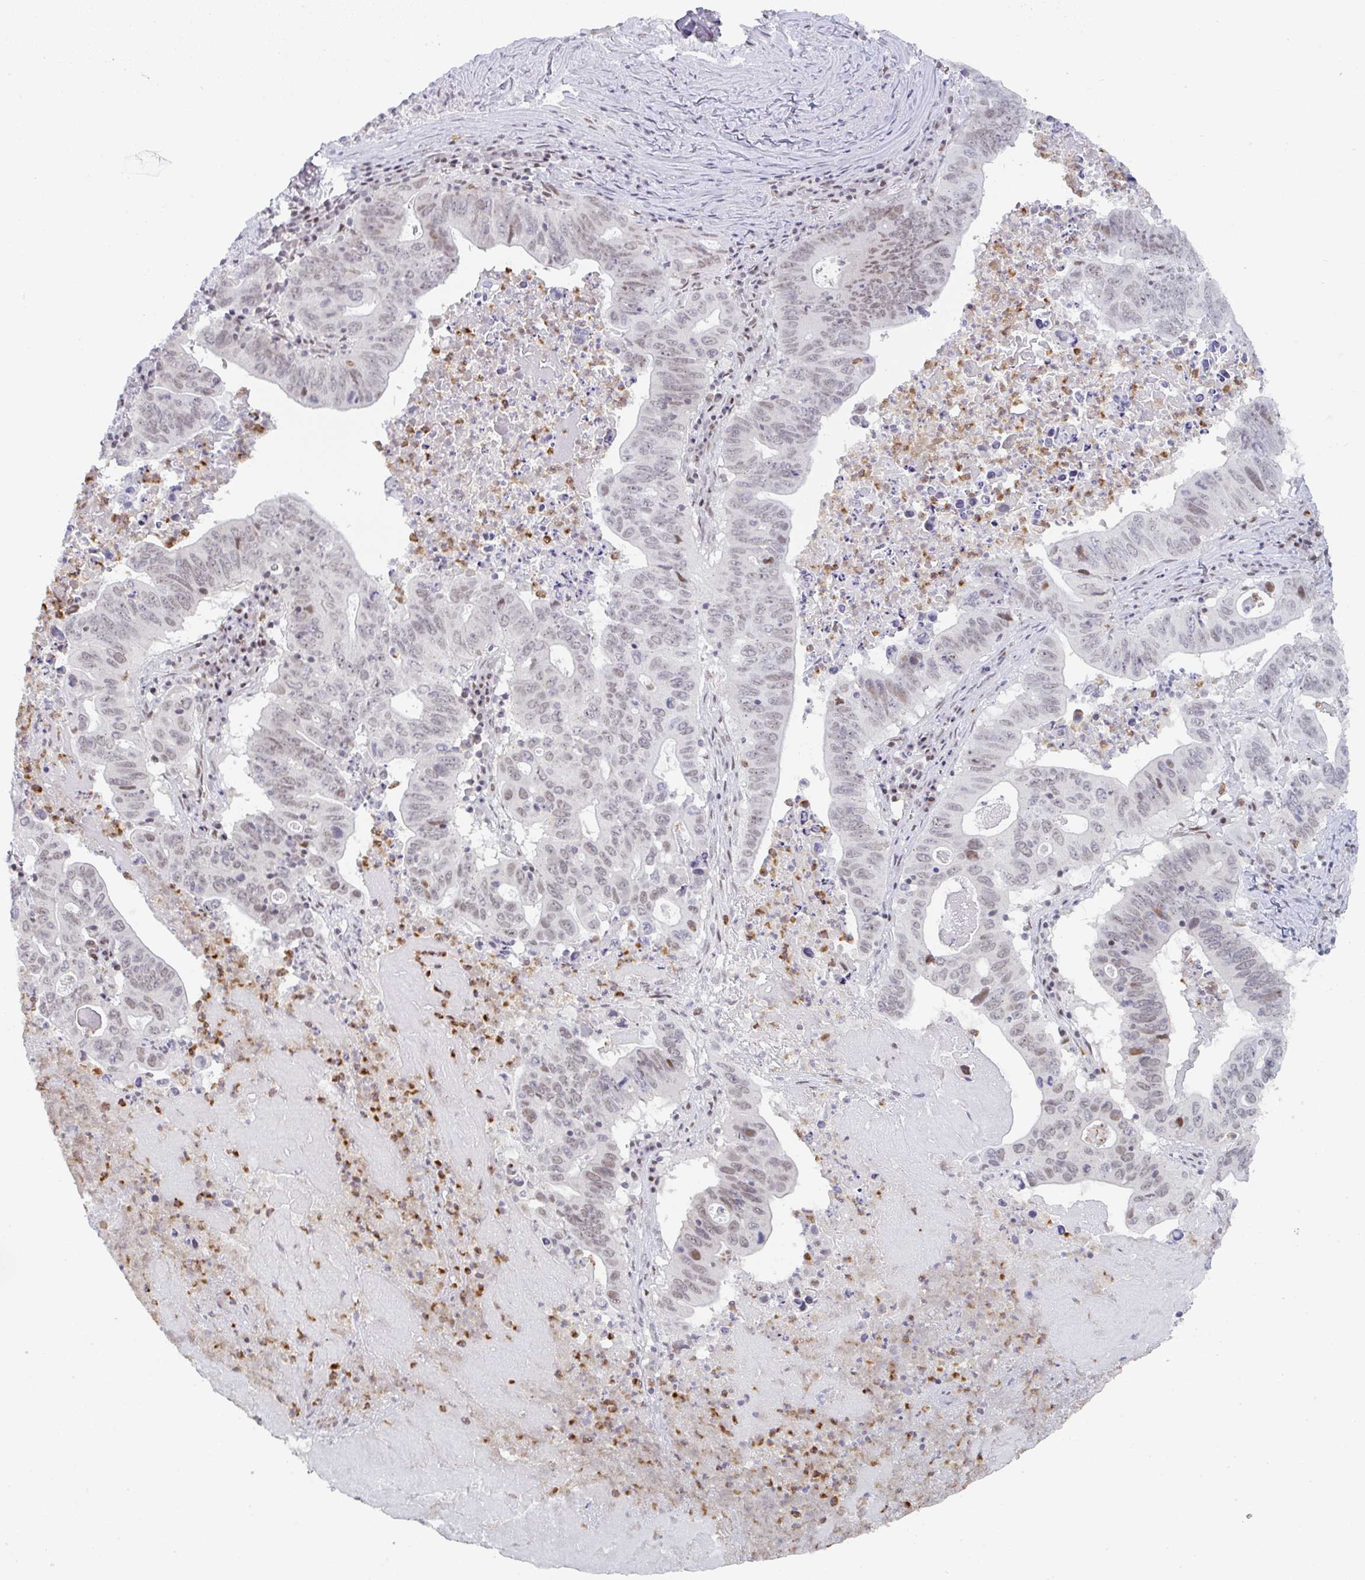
{"staining": {"intensity": "weak", "quantity": "25%-75%", "location": "nuclear"}, "tissue": "lung cancer", "cell_type": "Tumor cells", "image_type": "cancer", "snomed": [{"axis": "morphology", "description": "Adenocarcinoma, NOS"}, {"axis": "topography", "description": "Lung"}], "caption": "Immunohistochemistry (IHC) (DAB (3,3'-diaminobenzidine)) staining of lung cancer reveals weak nuclear protein positivity in about 25%-75% of tumor cells.", "gene": "LIN54", "patient": {"sex": "female", "age": 60}}